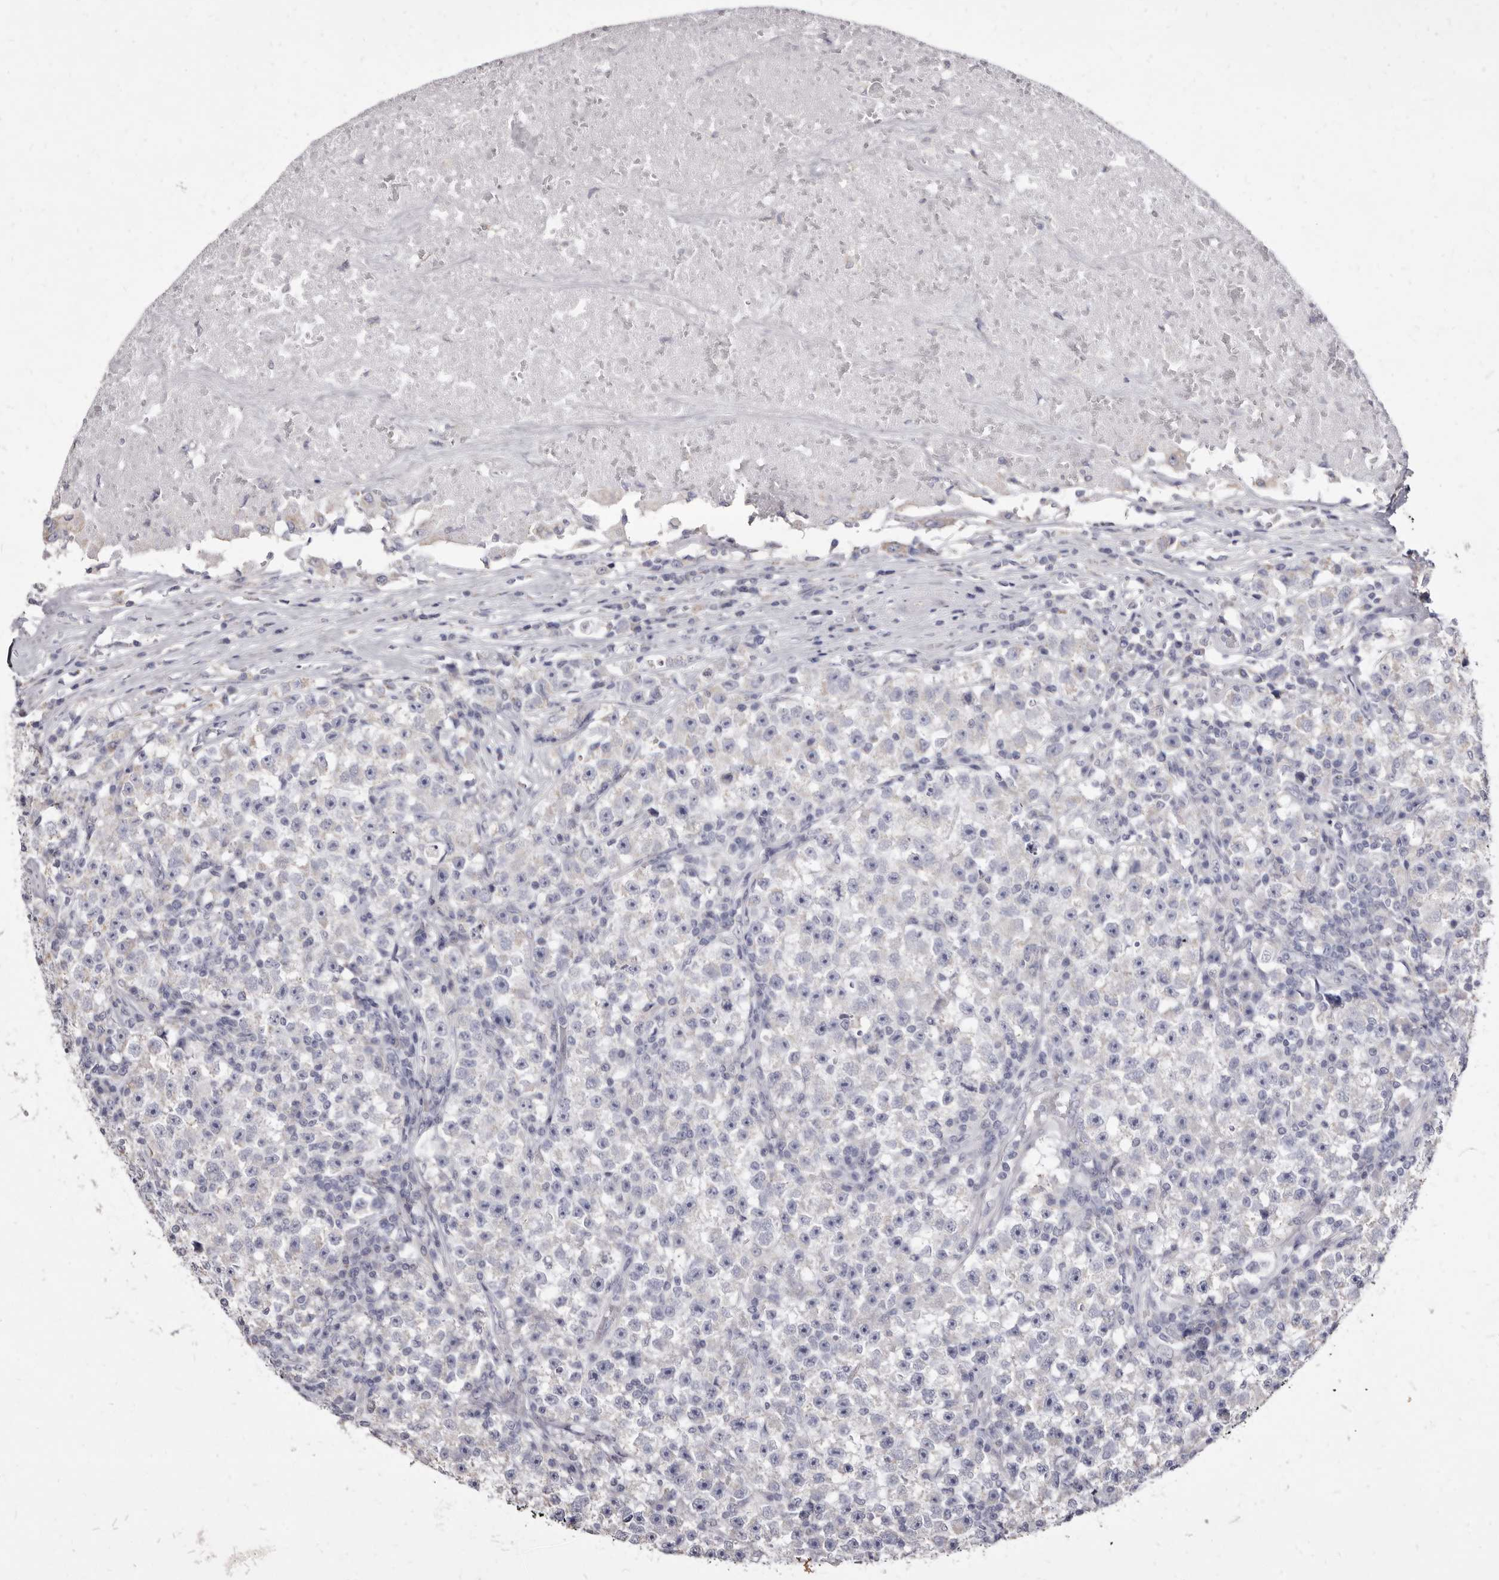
{"staining": {"intensity": "negative", "quantity": "none", "location": "none"}, "tissue": "testis cancer", "cell_type": "Tumor cells", "image_type": "cancer", "snomed": [{"axis": "morphology", "description": "Seminoma, NOS"}, {"axis": "topography", "description": "Testis"}], "caption": "Tumor cells are negative for brown protein staining in testis cancer (seminoma).", "gene": "CYP2E1", "patient": {"sex": "male", "age": 22}}